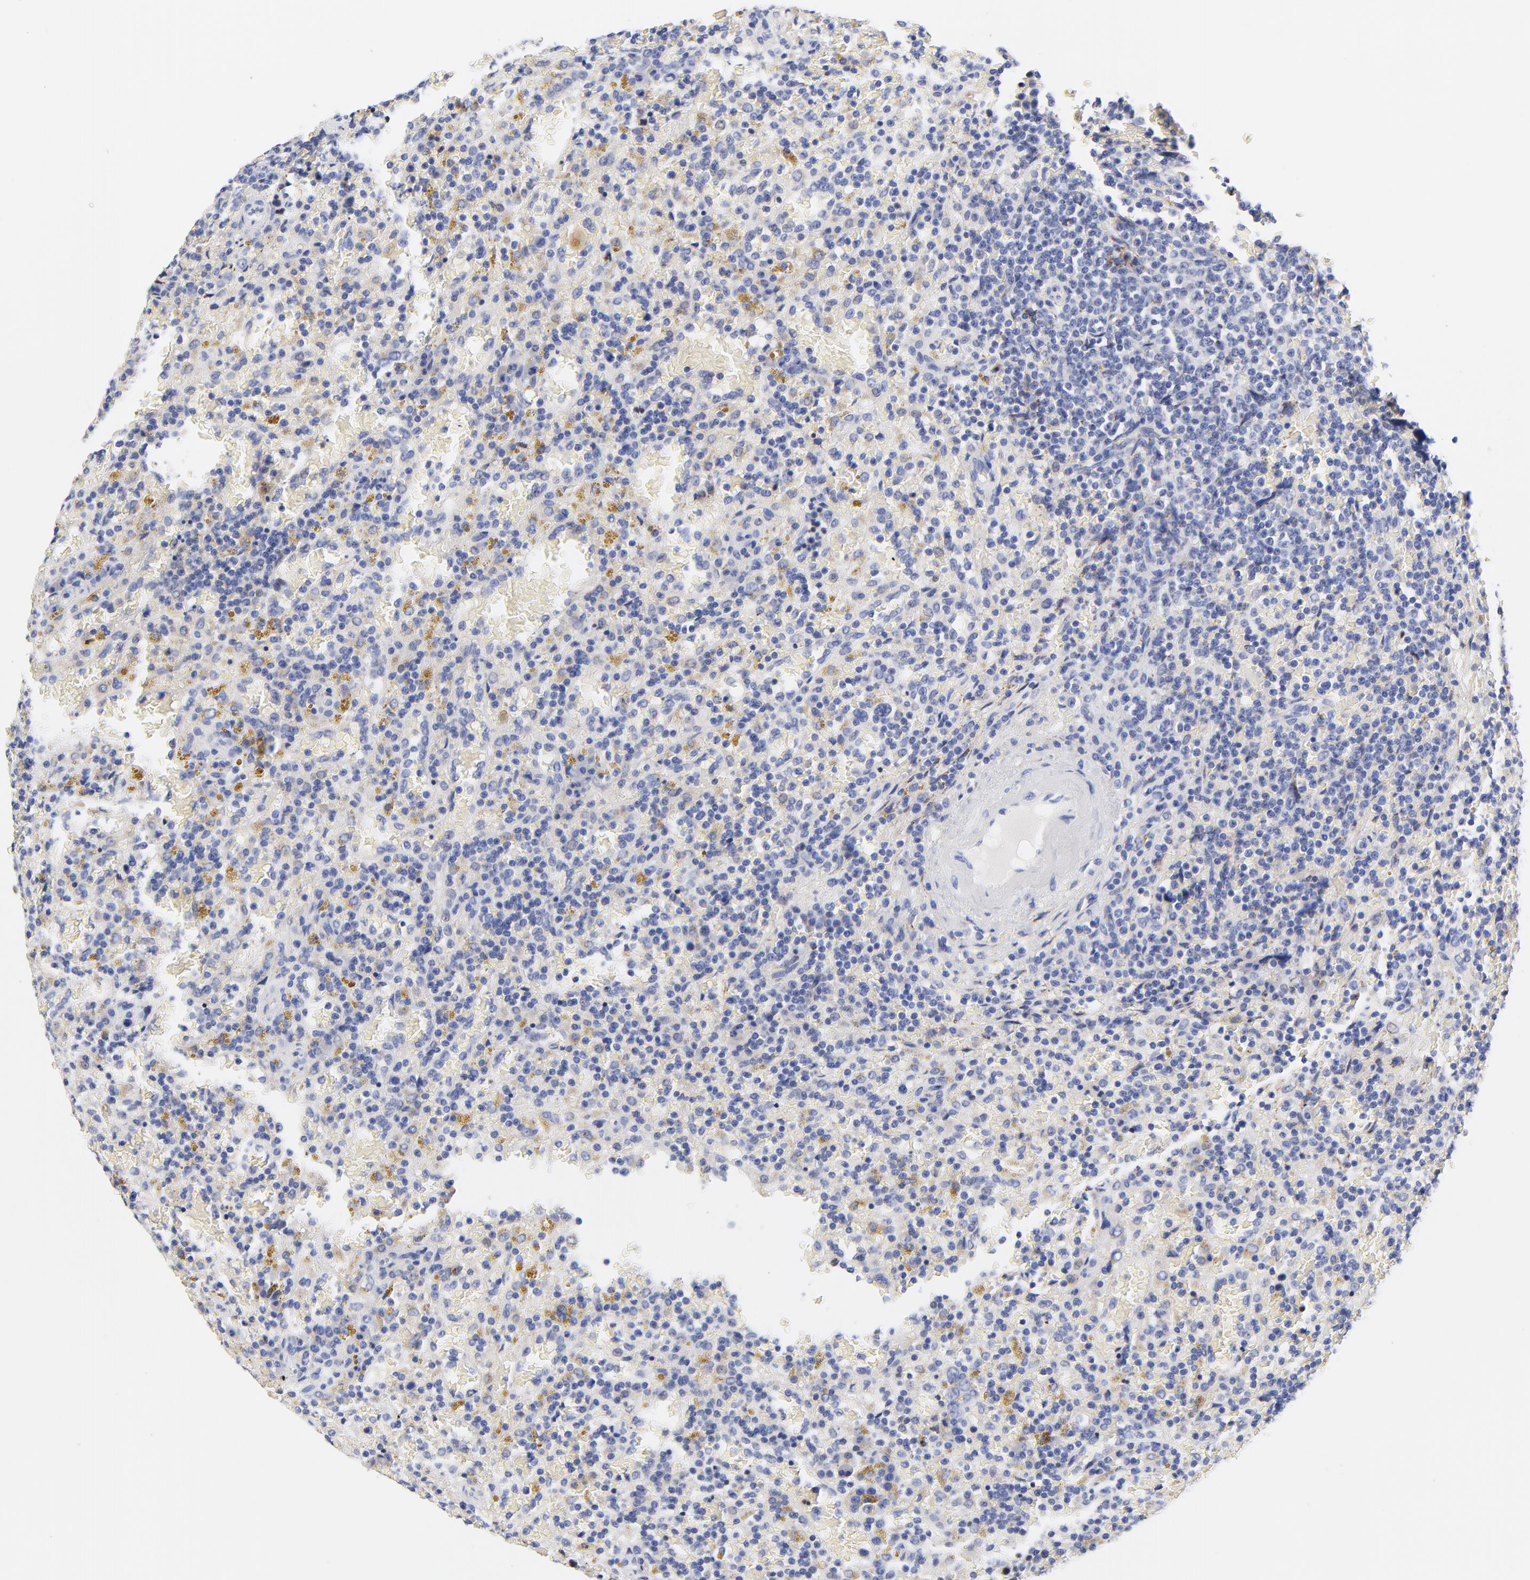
{"staining": {"intensity": "negative", "quantity": "none", "location": "none"}, "tissue": "lymphoma", "cell_type": "Tumor cells", "image_type": "cancer", "snomed": [{"axis": "morphology", "description": "Malignant lymphoma, non-Hodgkin's type, Low grade"}, {"axis": "topography", "description": "Spleen"}], "caption": "High power microscopy micrograph of an immunohistochemistry histopathology image of low-grade malignant lymphoma, non-Hodgkin's type, revealing no significant staining in tumor cells. (Stains: DAB (3,3'-diaminobenzidine) immunohistochemistry (IHC) with hematoxylin counter stain, Microscopy: brightfield microscopy at high magnification).", "gene": "FBXO10", "patient": {"sex": "female", "age": 65}}